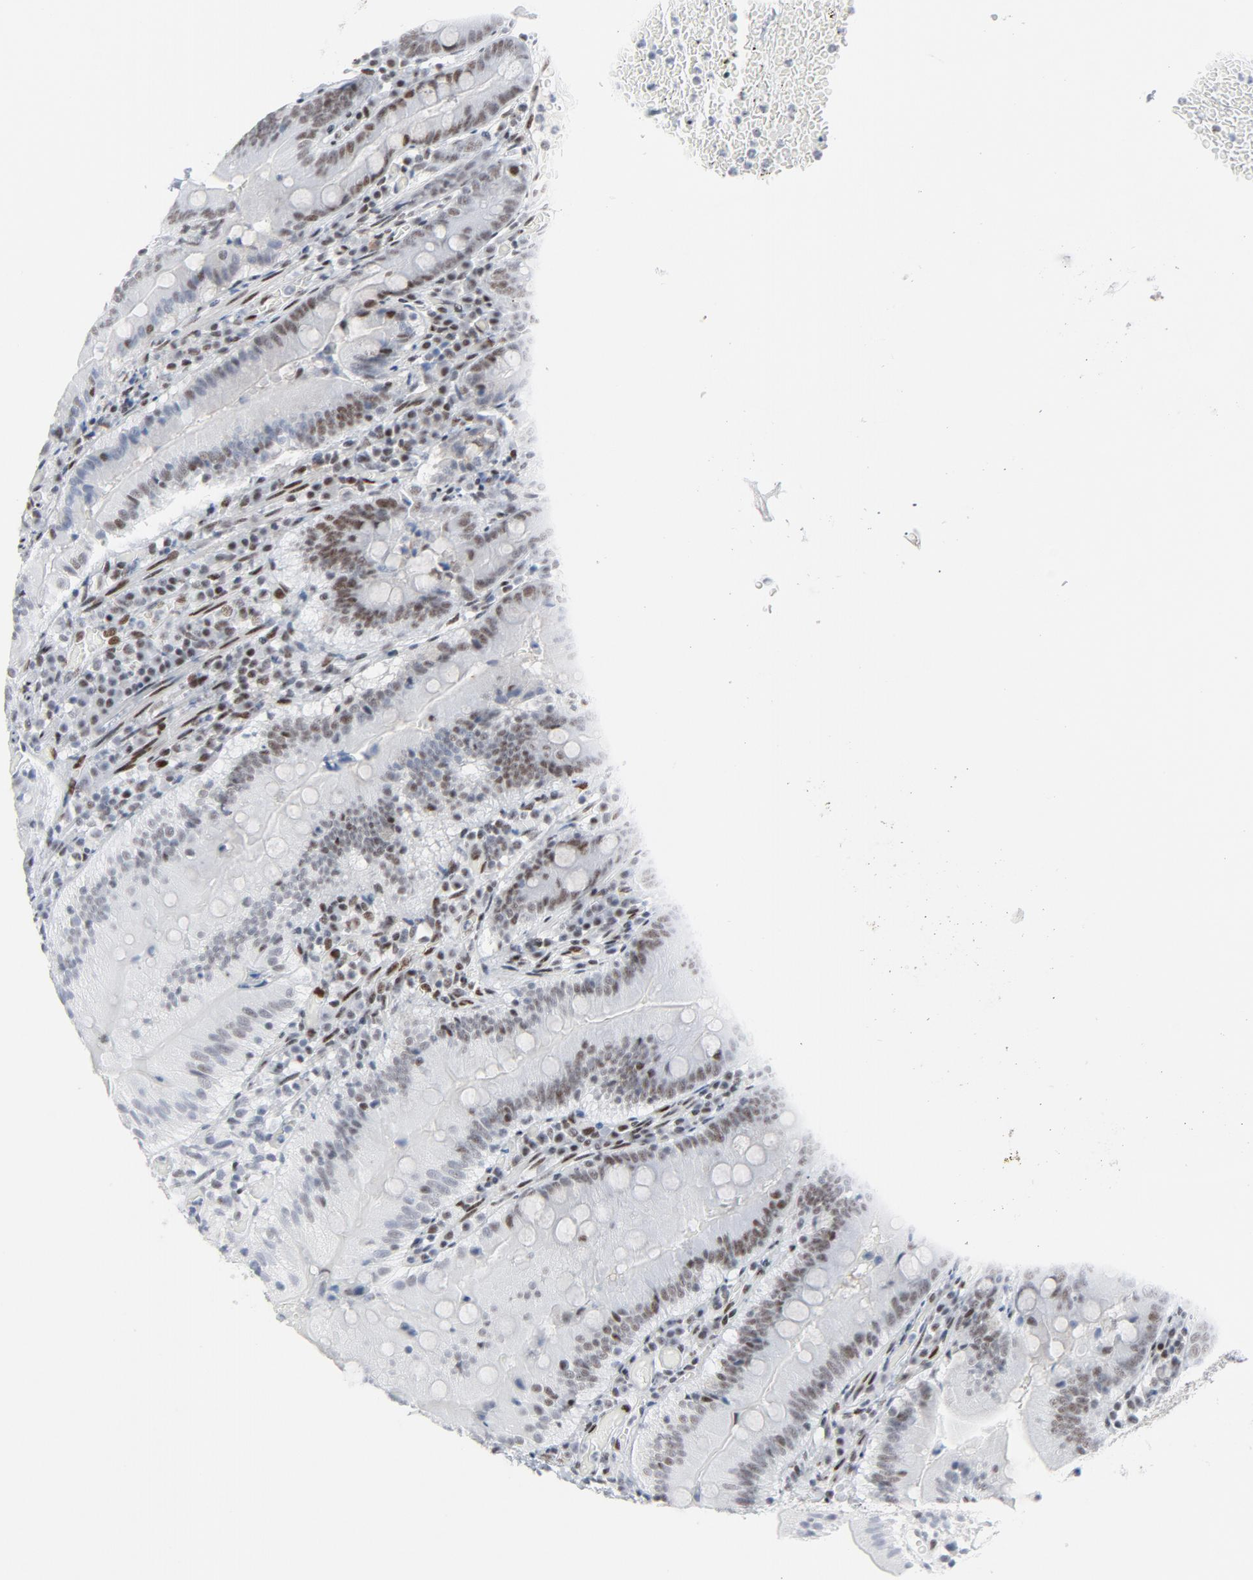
{"staining": {"intensity": "moderate", "quantity": ">75%", "location": "nuclear"}, "tissue": "small intestine", "cell_type": "Glandular cells", "image_type": "normal", "snomed": [{"axis": "morphology", "description": "Normal tissue, NOS"}, {"axis": "topography", "description": "Small intestine"}], "caption": "Small intestine stained with immunohistochemistry reveals moderate nuclear expression in approximately >75% of glandular cells.", "gene": "HSF1", "patient": {"sex": "male", "age": 71}}